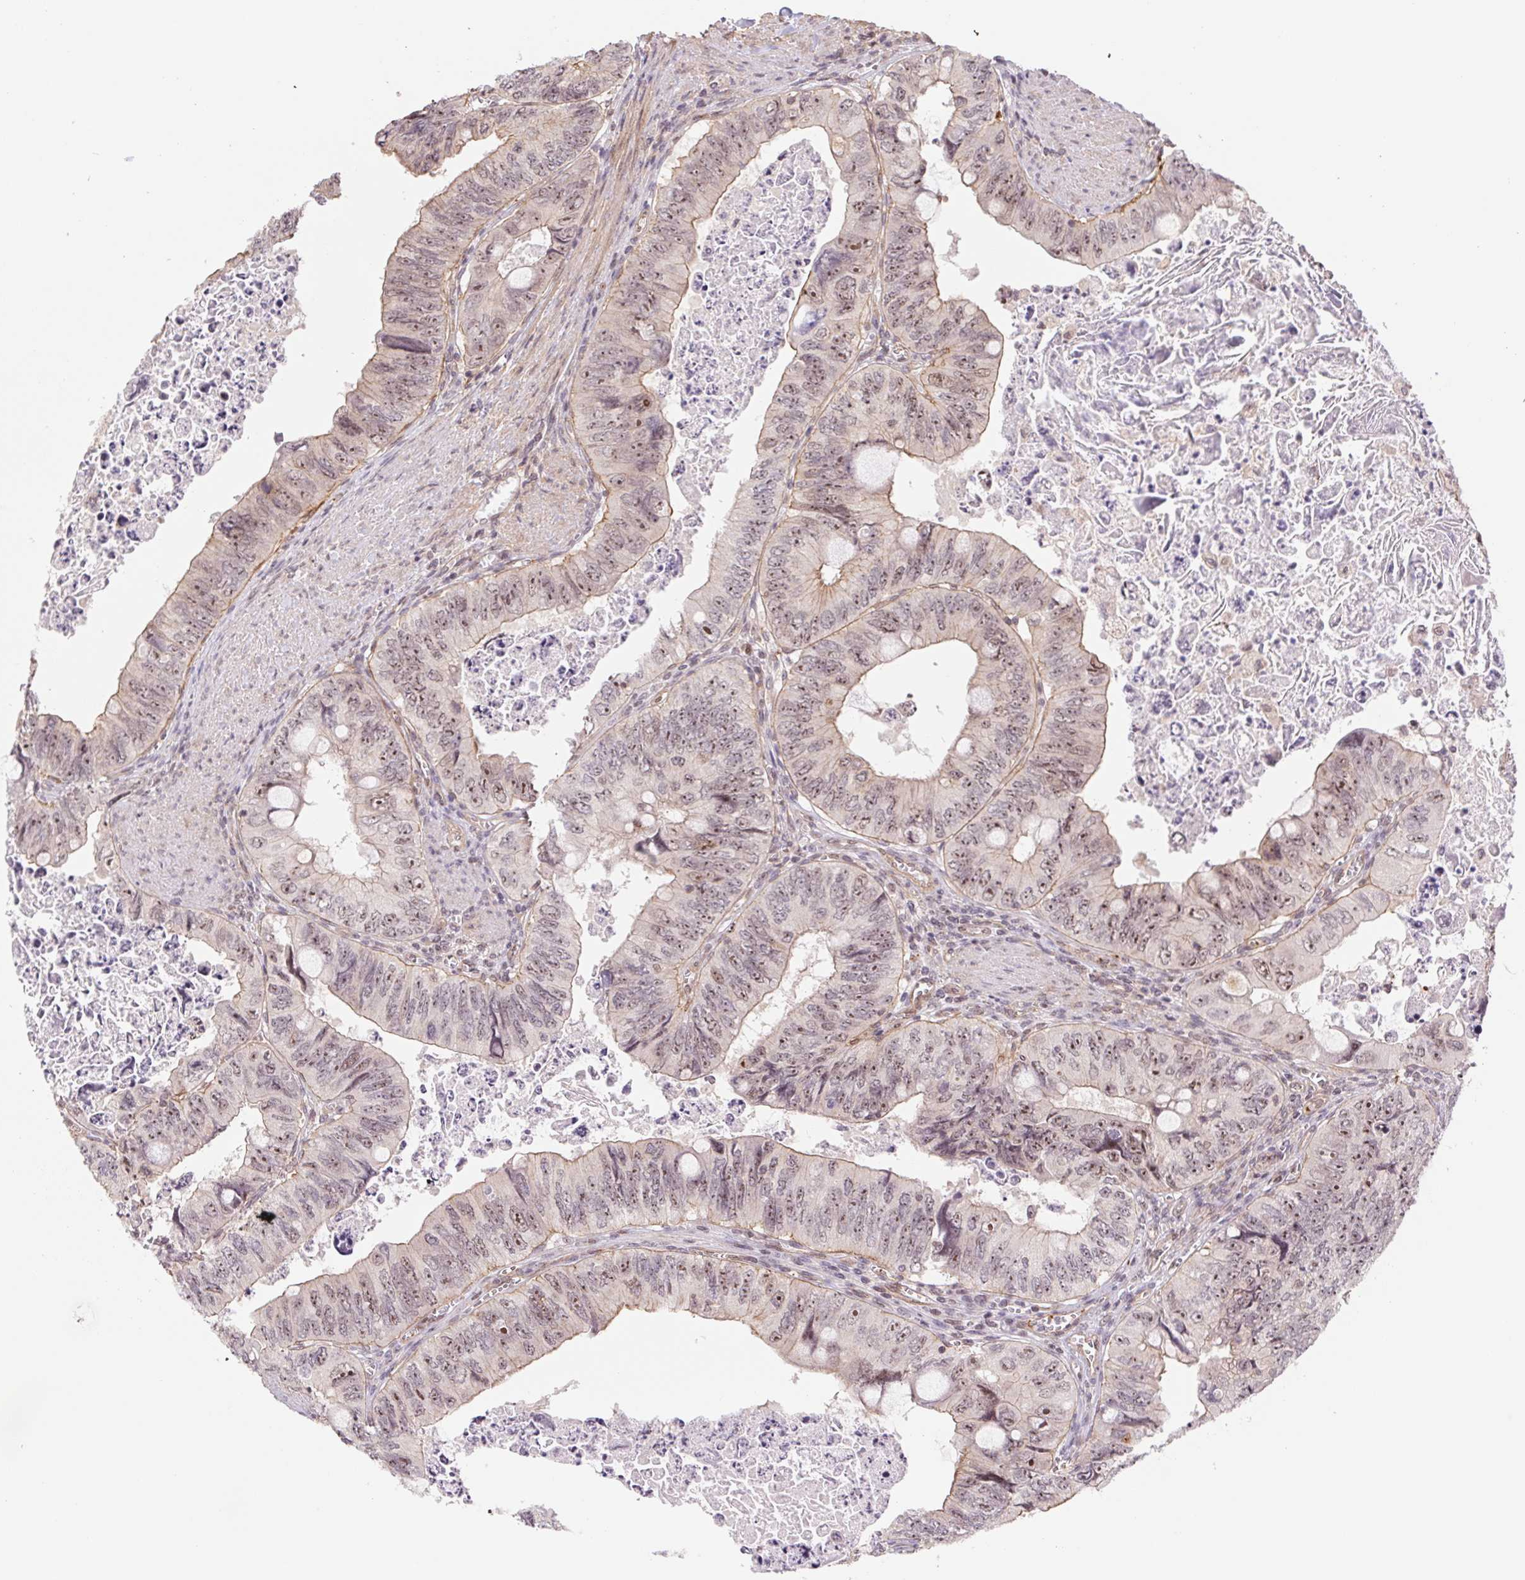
{"staining": {"intensity": "moderate", "quantity": ">75%", "location": "nuclear"}, "tissue": "colorectal cancer", "cell_type": "Tumor cells", "image_type": "cancer", "snomed": [{"axis": "morphology", "description": "Adenocarcinoma, NOS"}, {"axis": "topography", "description": "Colon"}], "caption": "IHC histopathology image of adenocarcinoma (colorectal) stained for a protein (brown), which exhibits medium levels of moderate nuclear expression in about >75% of tumor cells.", "gene": "CWC25", "patient": {"sex": "female", "age": 84}}